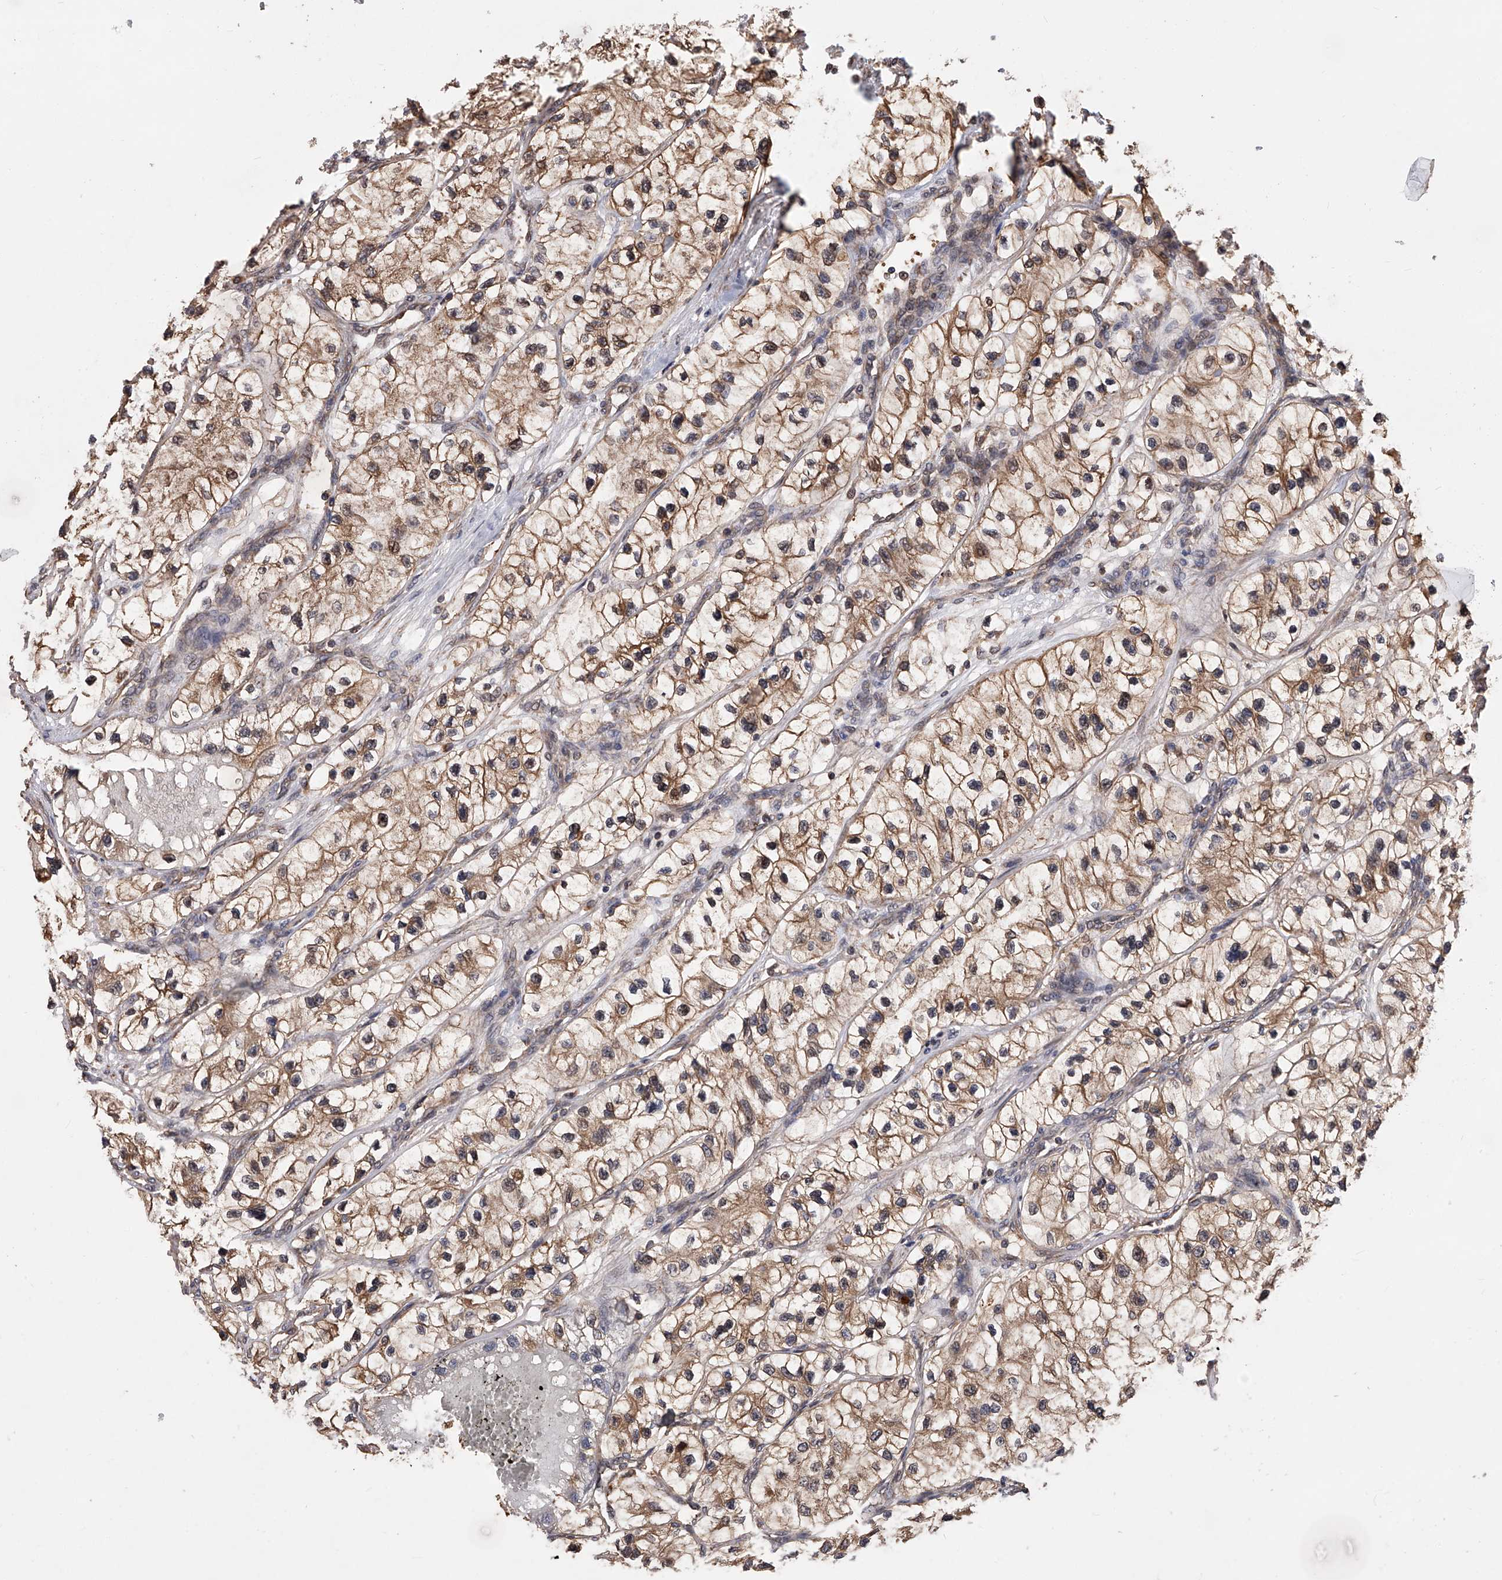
{"staining": {"intensity": "moderate", "quantity": ">75%", "location": "cytoplasmic/membranous"}, "tissue": "renal cancer", "cell_type": "Tumor cells", "image_type": "cancer", "snomed": [{"axis": "morphology", "description": "Adenocarcinoma, NOS"}, {"axis": "topography", "description": "Kidney"}], "caption": "Immunohistochemistry (IHC) histopathology image of neoplastic tissue: human renal cancer (adenocarcinoma) stained using immunohistochemistry (IHC) shows medium levels of moderate protein expression localized specifically in the cytoplasmic/membranous of tumor cells, appearing as a cytoplasmic/membranous brown color.", "gene": "GMDS", "patient": {"sex": "female", "age": 57}}